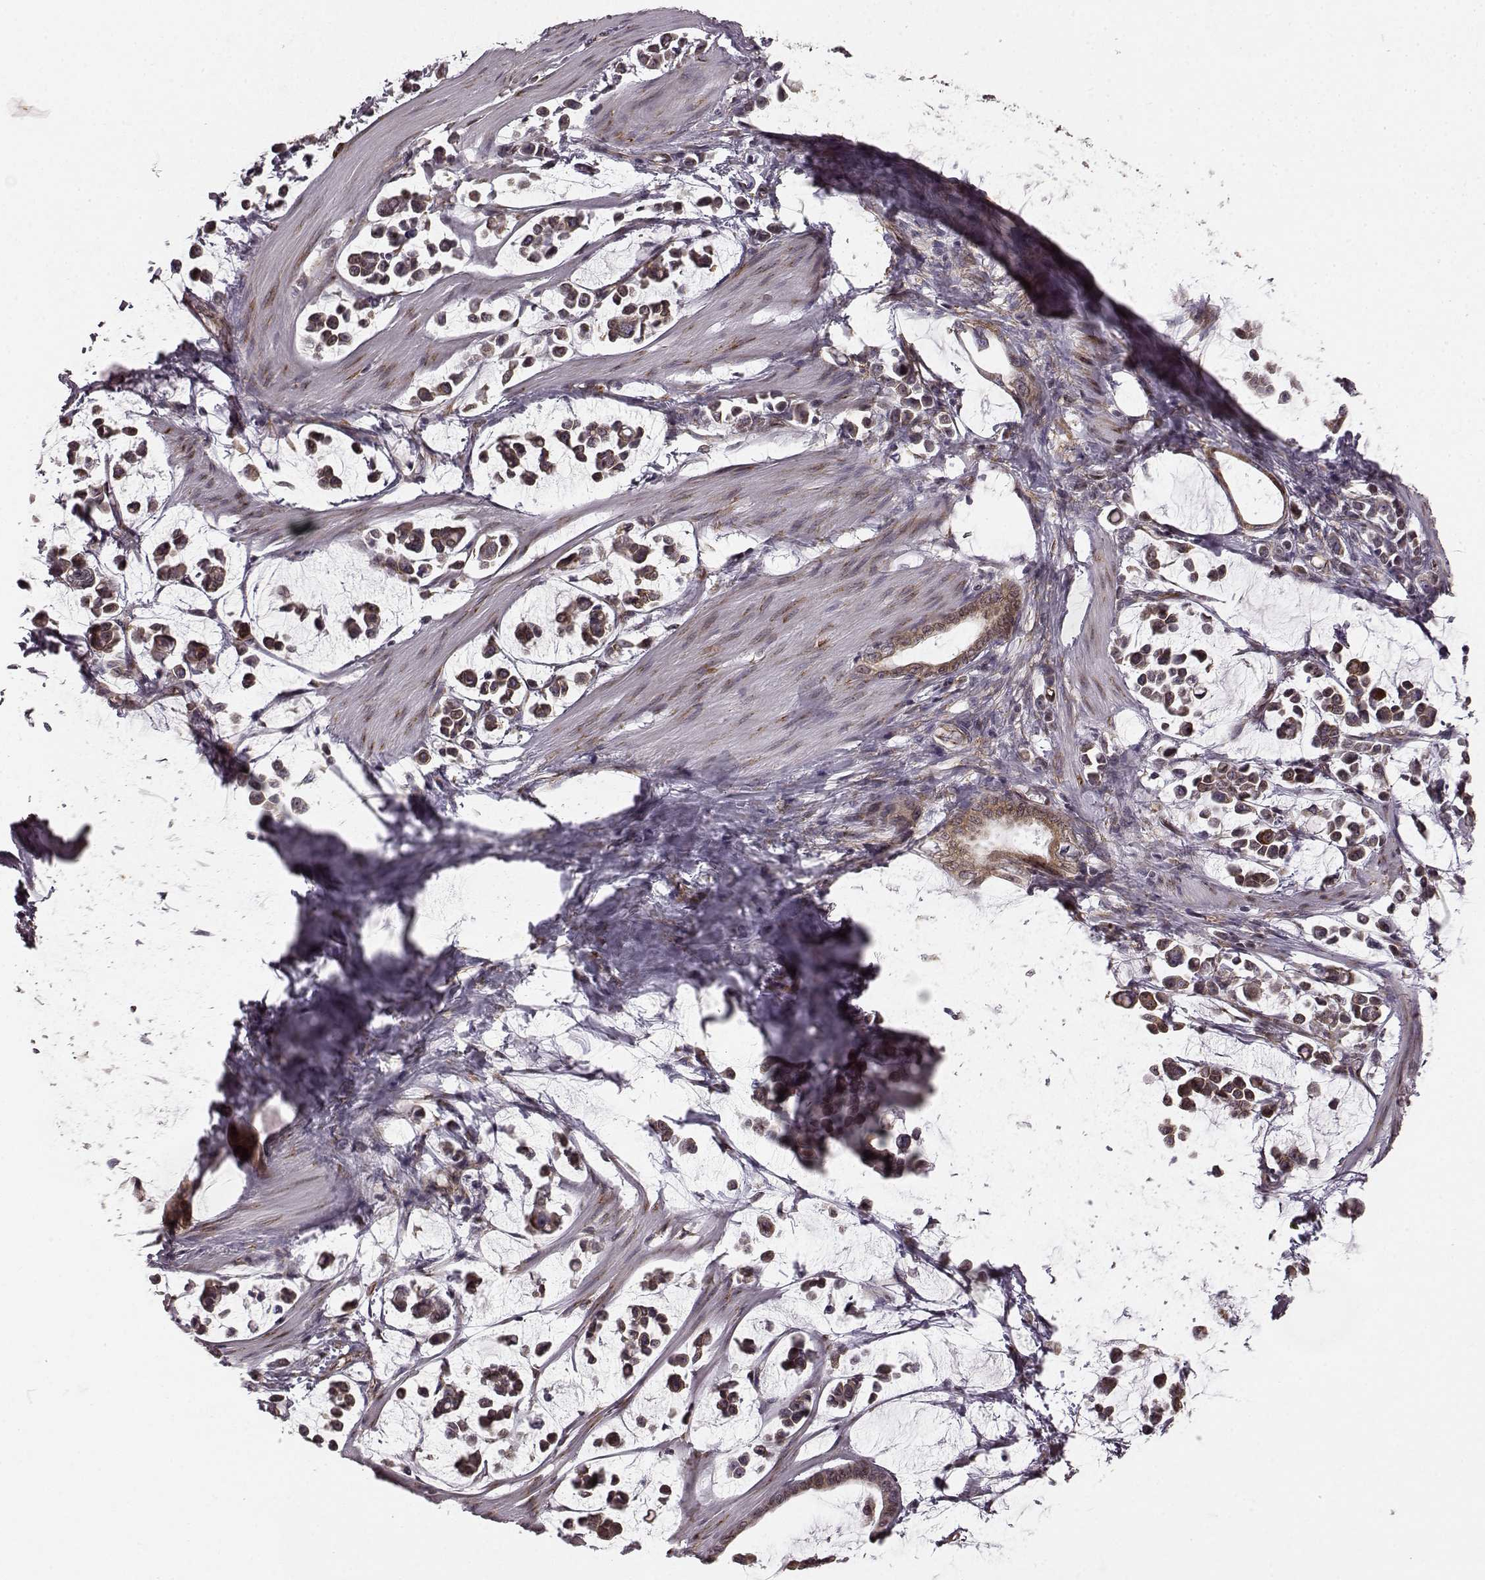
{"staining": {"intensity": "weak", "quantity": ">75%", "location": "cytoplasmic/membranous"}, "tissue": "stomach cancer", "cell_type": "Tumor cells", "image_type": "cancer", "snomed": [{"axis": "morphology", "description": "Adenocarcinoma, NOS"}, {"axis": "topography", "description": "Stomach"}], "caption": "Tumor cells show low levels of weak cytoplasmic/membranous expression in about >75% of cells in stomach cancer.", "gene": "TMEM14A", "patient": {"sex": "male", "age": 82}}